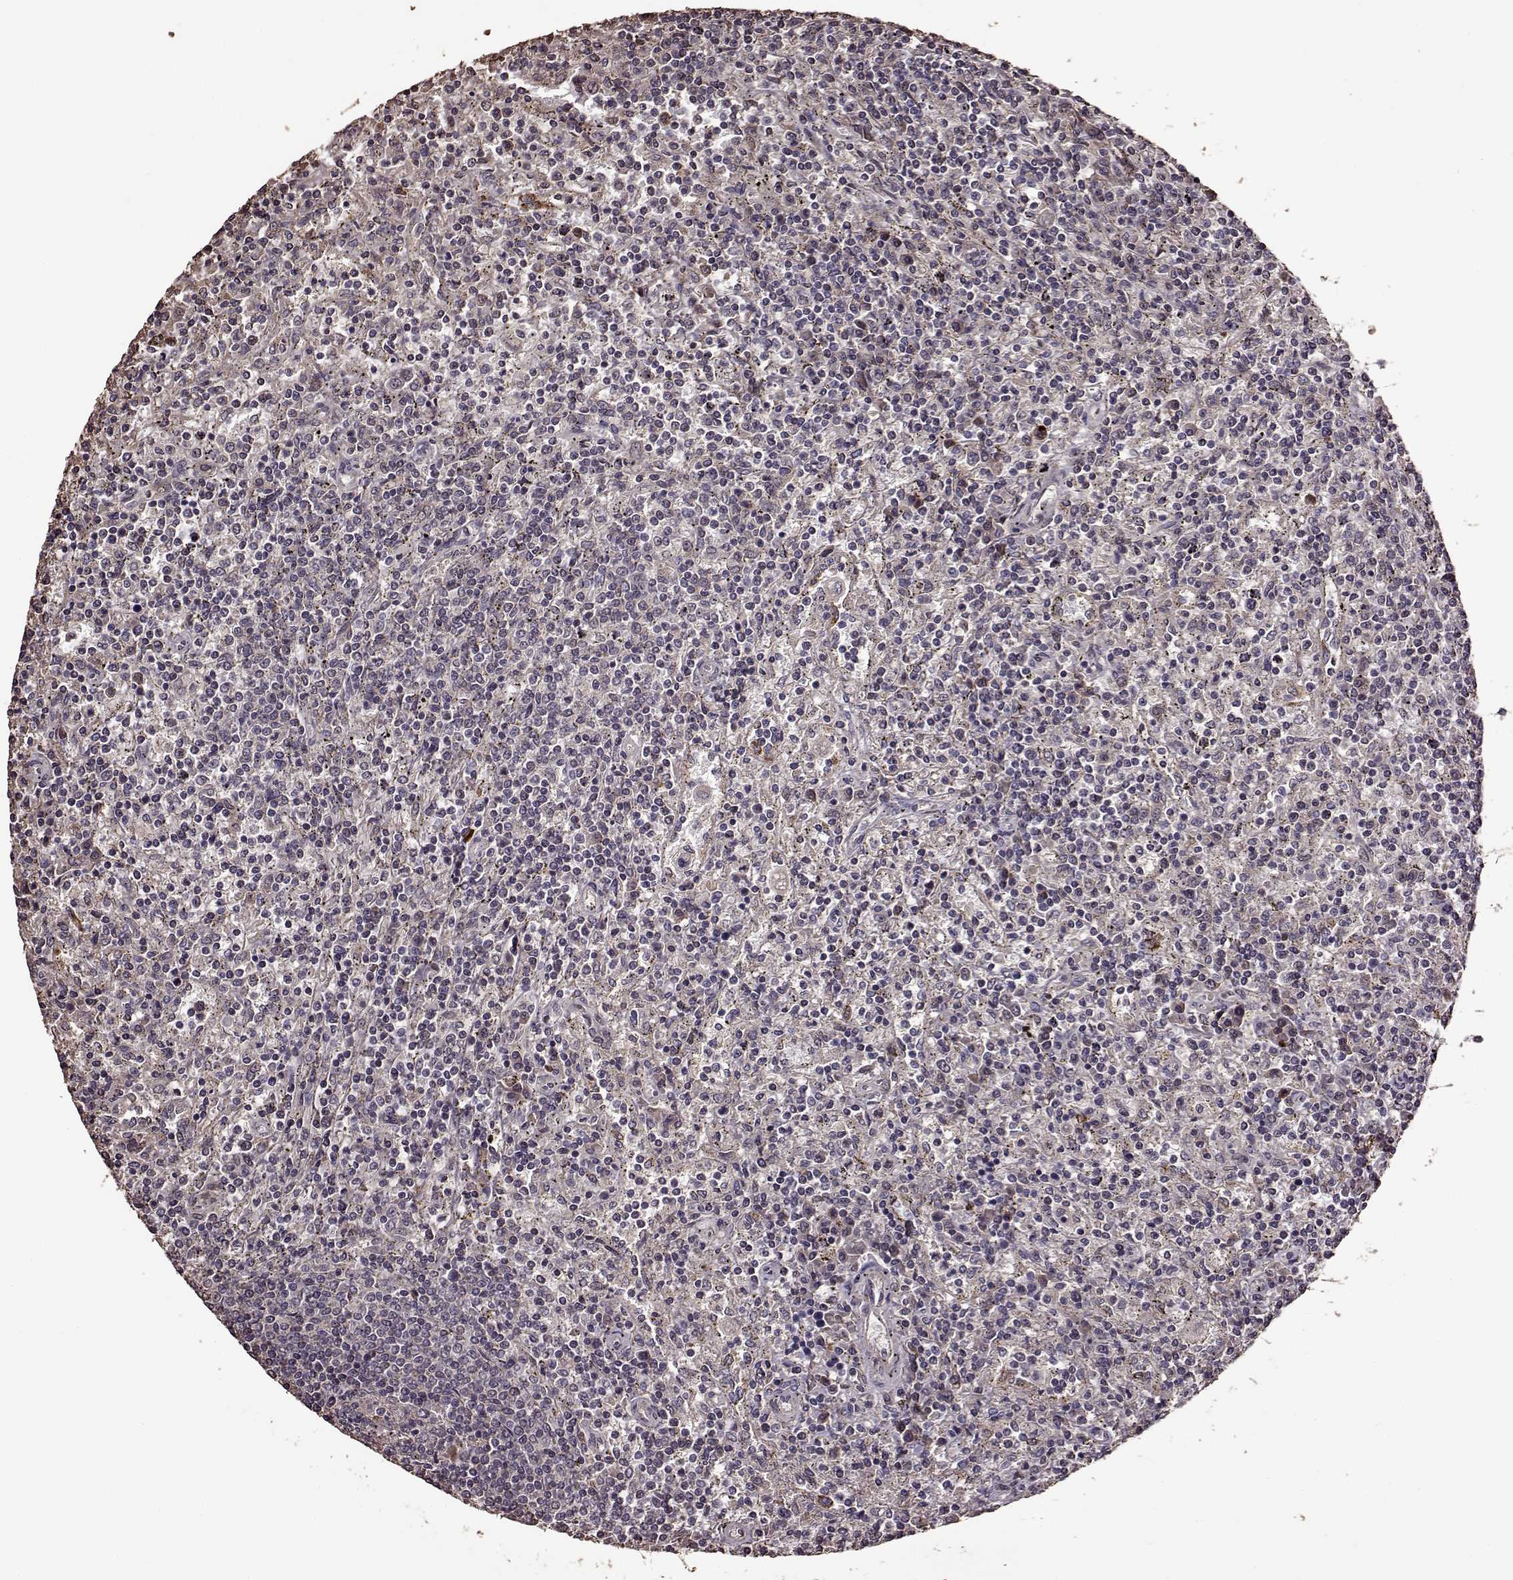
{"staining": {"intensity": "negative", "quantity": "none", "location": "none"}, "tissue": "lymphoma", "cell_type": "Tumor cells", "image_type": "cancer", "snomed": [{"axis": "morphology", "description": "Malignant lymphoma, non-Hodgkin's type, Low grade"}, {"axis": "topography", "description": "Spleen"}], "caption": "An immunohistochemistry micrograph of malignant lymphoma, non-Hodgkin's type (low-grade) is shown. There is no staining in tumor cells of malignant lymphoma, non-Hodgkin's type (low-grade).", "gene": "FBXW11", "patient": {"sex": "male", "age": 62}}